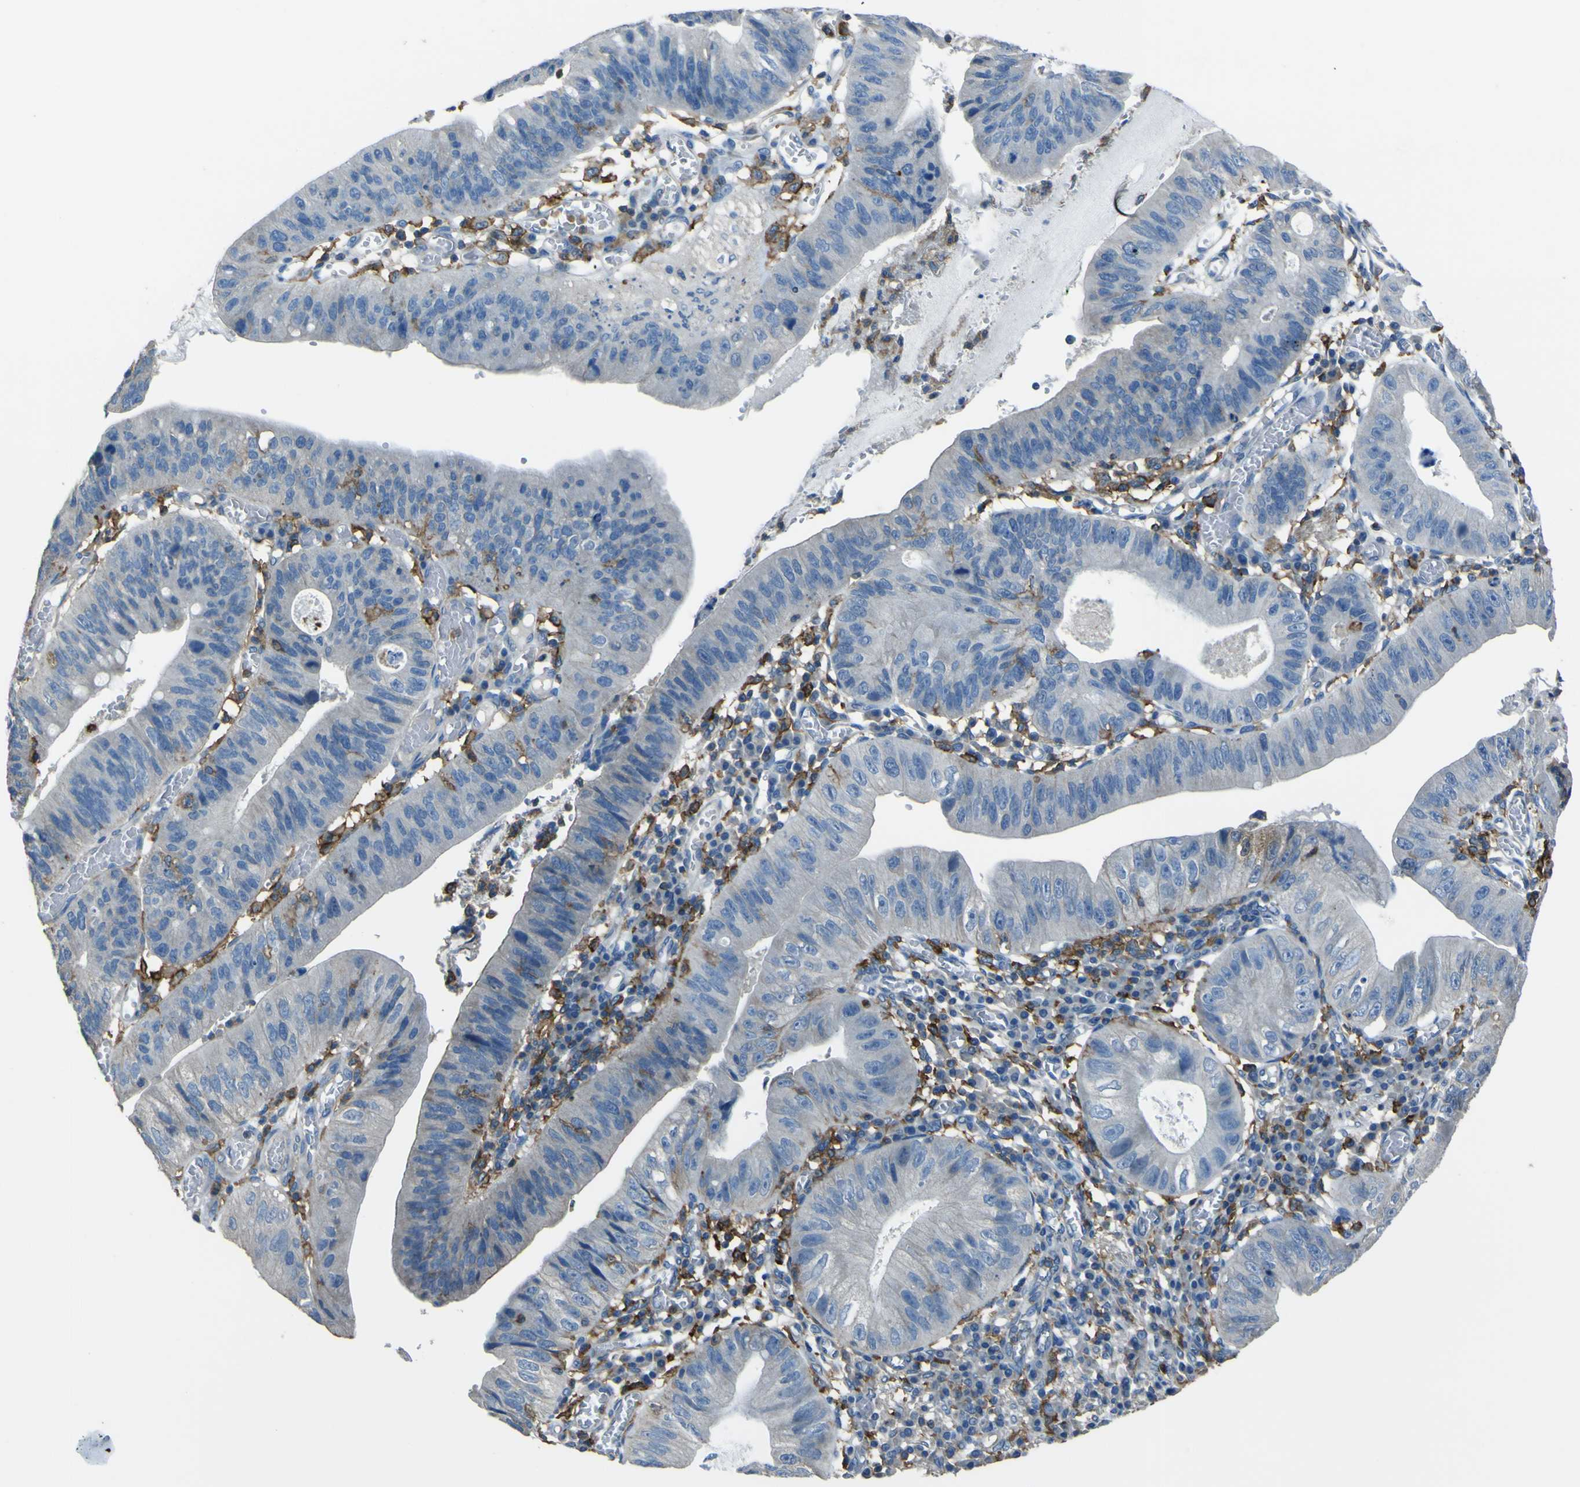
{"staining": {"intensity": "negative", "quantity": "none", "location": "none"}, "tissue": "stomach cancer", "cell_type": "Tumor cells", "image_type": "cancer", "snomed": [{"axis": "morphology", "description": "Adenocarcinoma, NOS"}, {"axis": "topography", "description": "Stomach"}], "caption": "Tumor cells are negative for protein expression in human adenocarcinoma (stomach).", "gene": "LAIR1", "patient": {"sex": "male", "age": 59}}